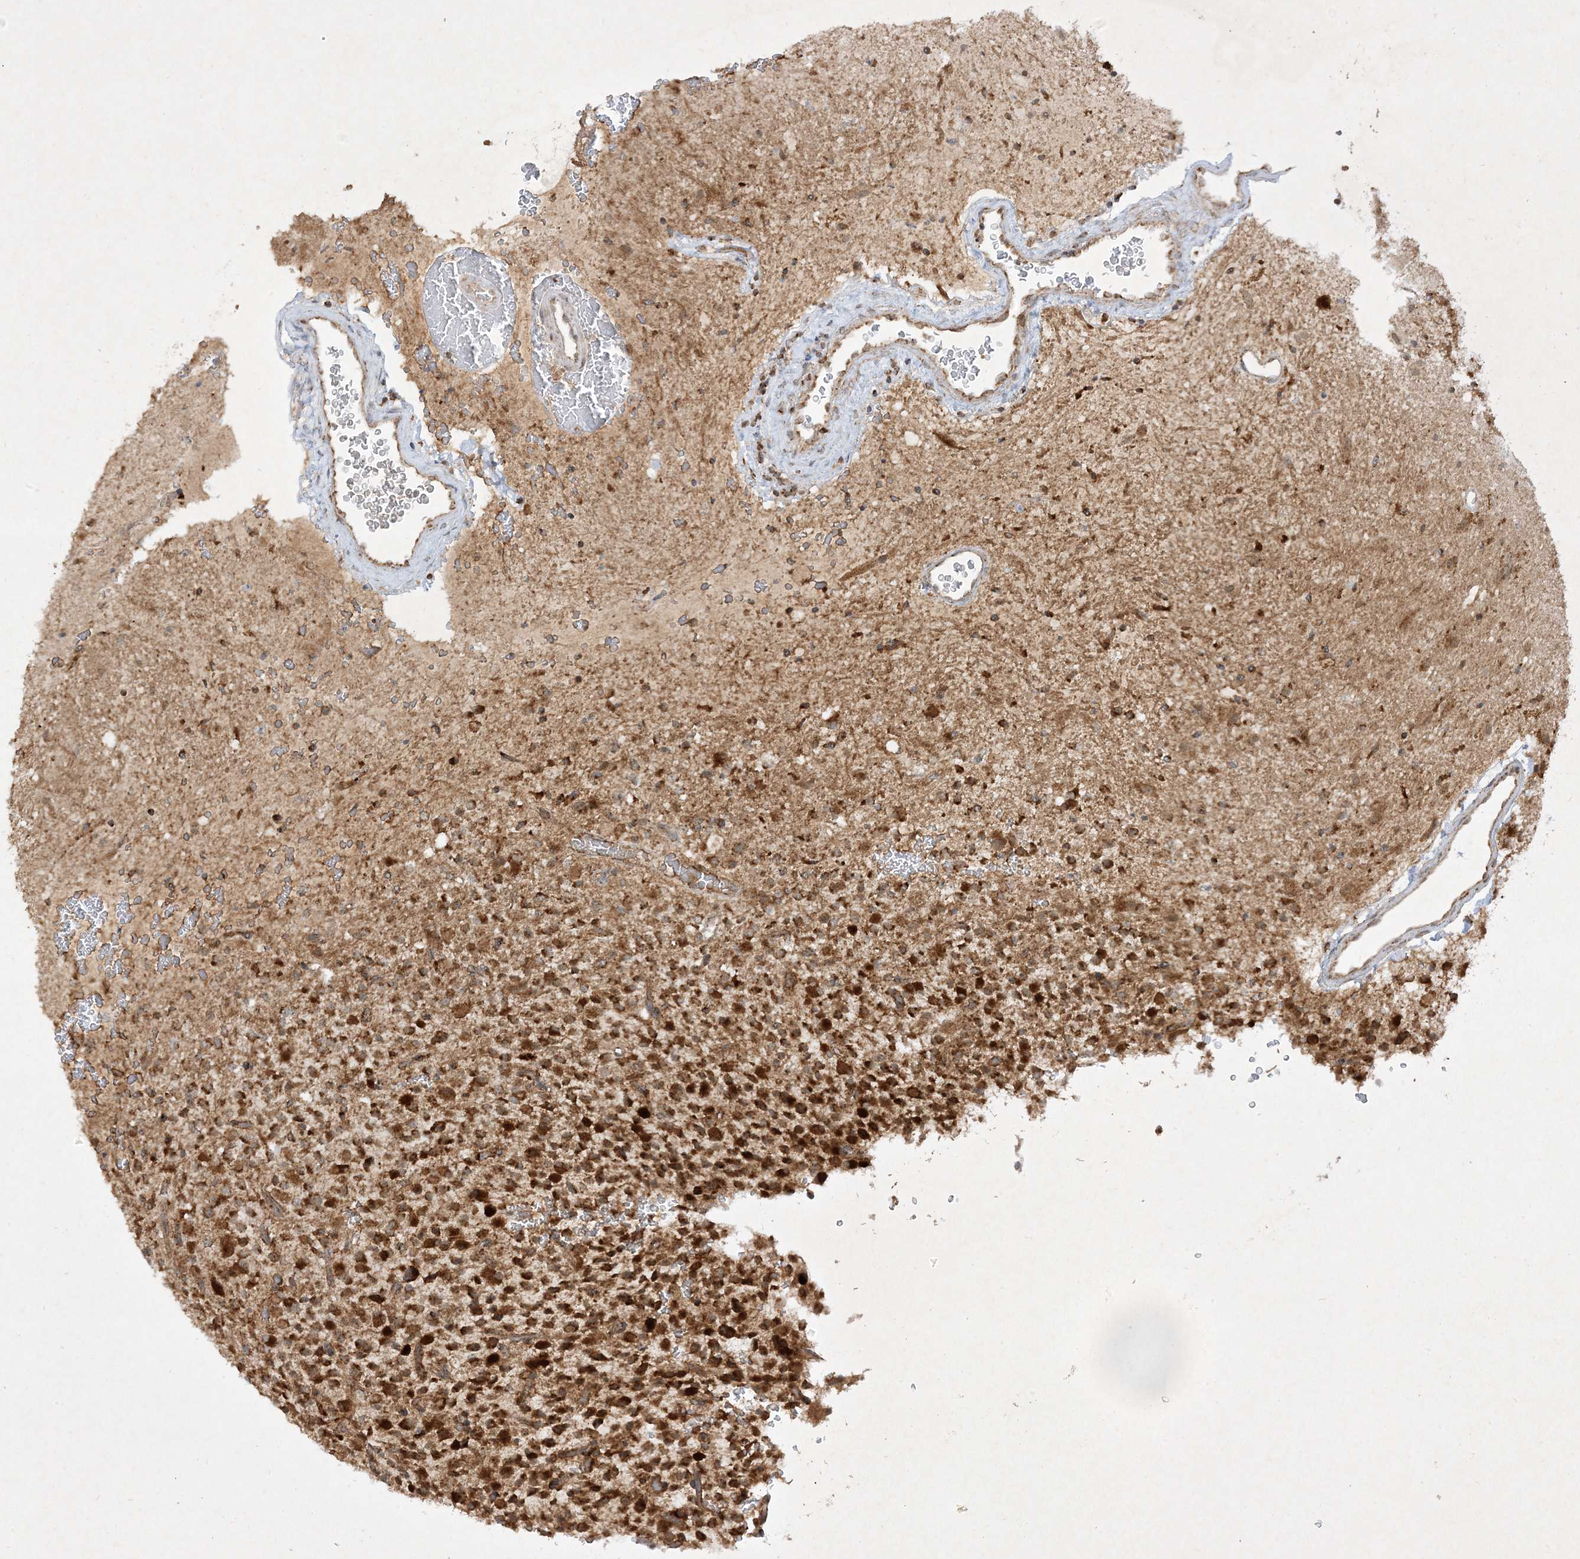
{"staining": {"intensity": "strong", "quantity": ">75%", "location": "cytoplasmic/membranous"}, "tissue": "glioma", "cell_type": "Tumor cells", "image_type": "cancer", "snomed": [{"axis": "morphology", "description": "Glioma, malignant, High grade"}, {"axis": "topography", "description": "Brain"}], "caption": "Tumor cells exhibit high levels of strong cytoplasmic/membranous staining in about >75% of cells in malignant glioma (high-grade). The protein of interest is stained brown, and the nuclei are stained in blue (DAB (3,3'-diaminobenzidine) IHC with brightfield microscopy, high magnification).", "gene": "NDUFAF3", "patient": {"sex": "male", "age": 34}}